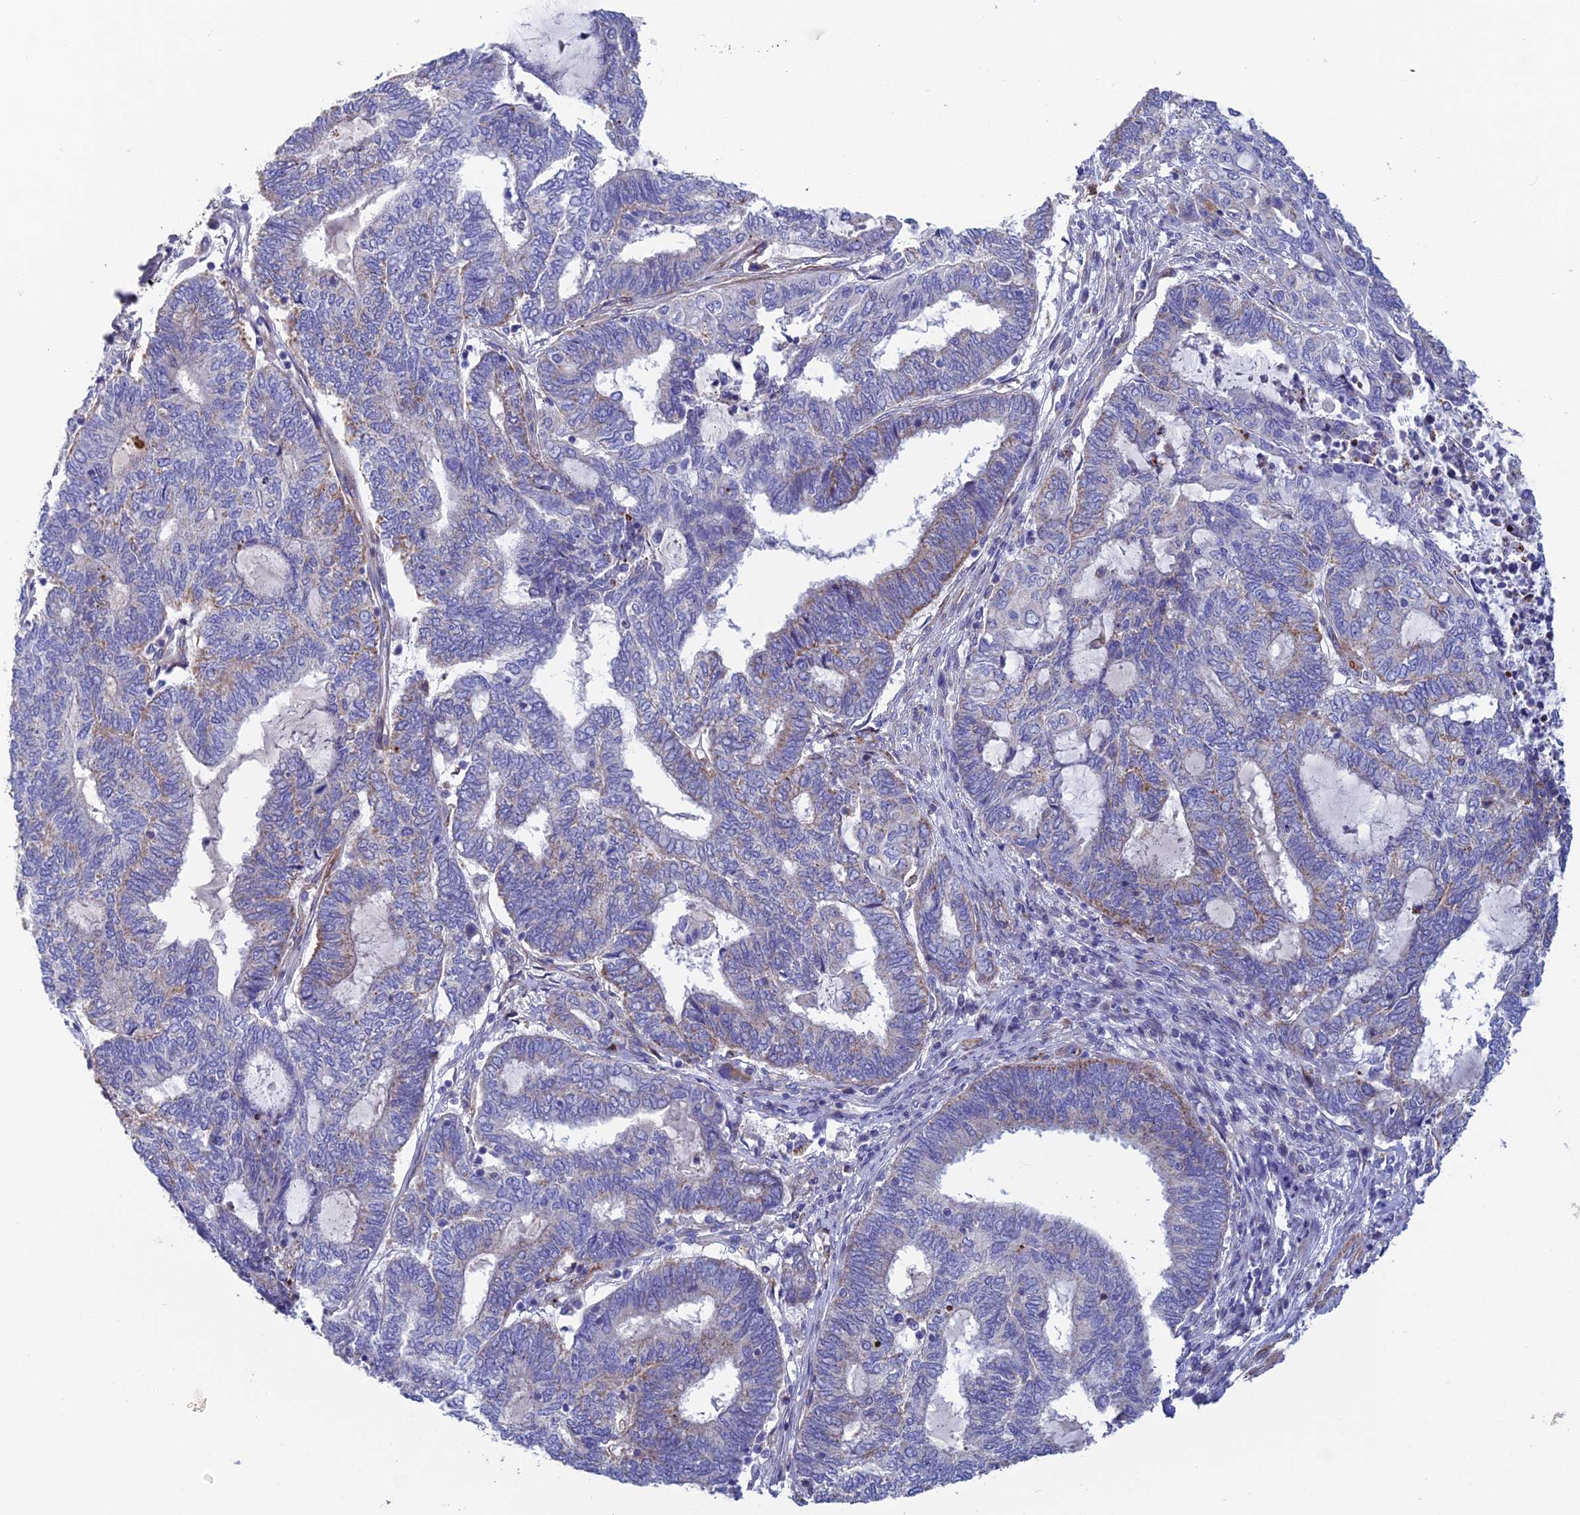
{"staining": {"intensity": "moderate", "quantity": "<25%", "location": "cytoplasmic/membranous"}, "tissue": "endometrial cancer", "cell_type": "Tumor cells", "image_type": "cancer", "snomed": [{"axis": "morphology", "description": "Adenocarcinoma, NOS"}, {"axis": "topography", "description": "Uterus"}, {"axis": "topography", "description": "Endometrium"}], "caption": "Endometrial cancer tissue exhibits moderate cytoplasmic/membranous positivity in about <25% of tumor cells, visualized by immunohistochemistry.", "gene": "CSPG4", "patient": {"sex": "female", "age": 70}}